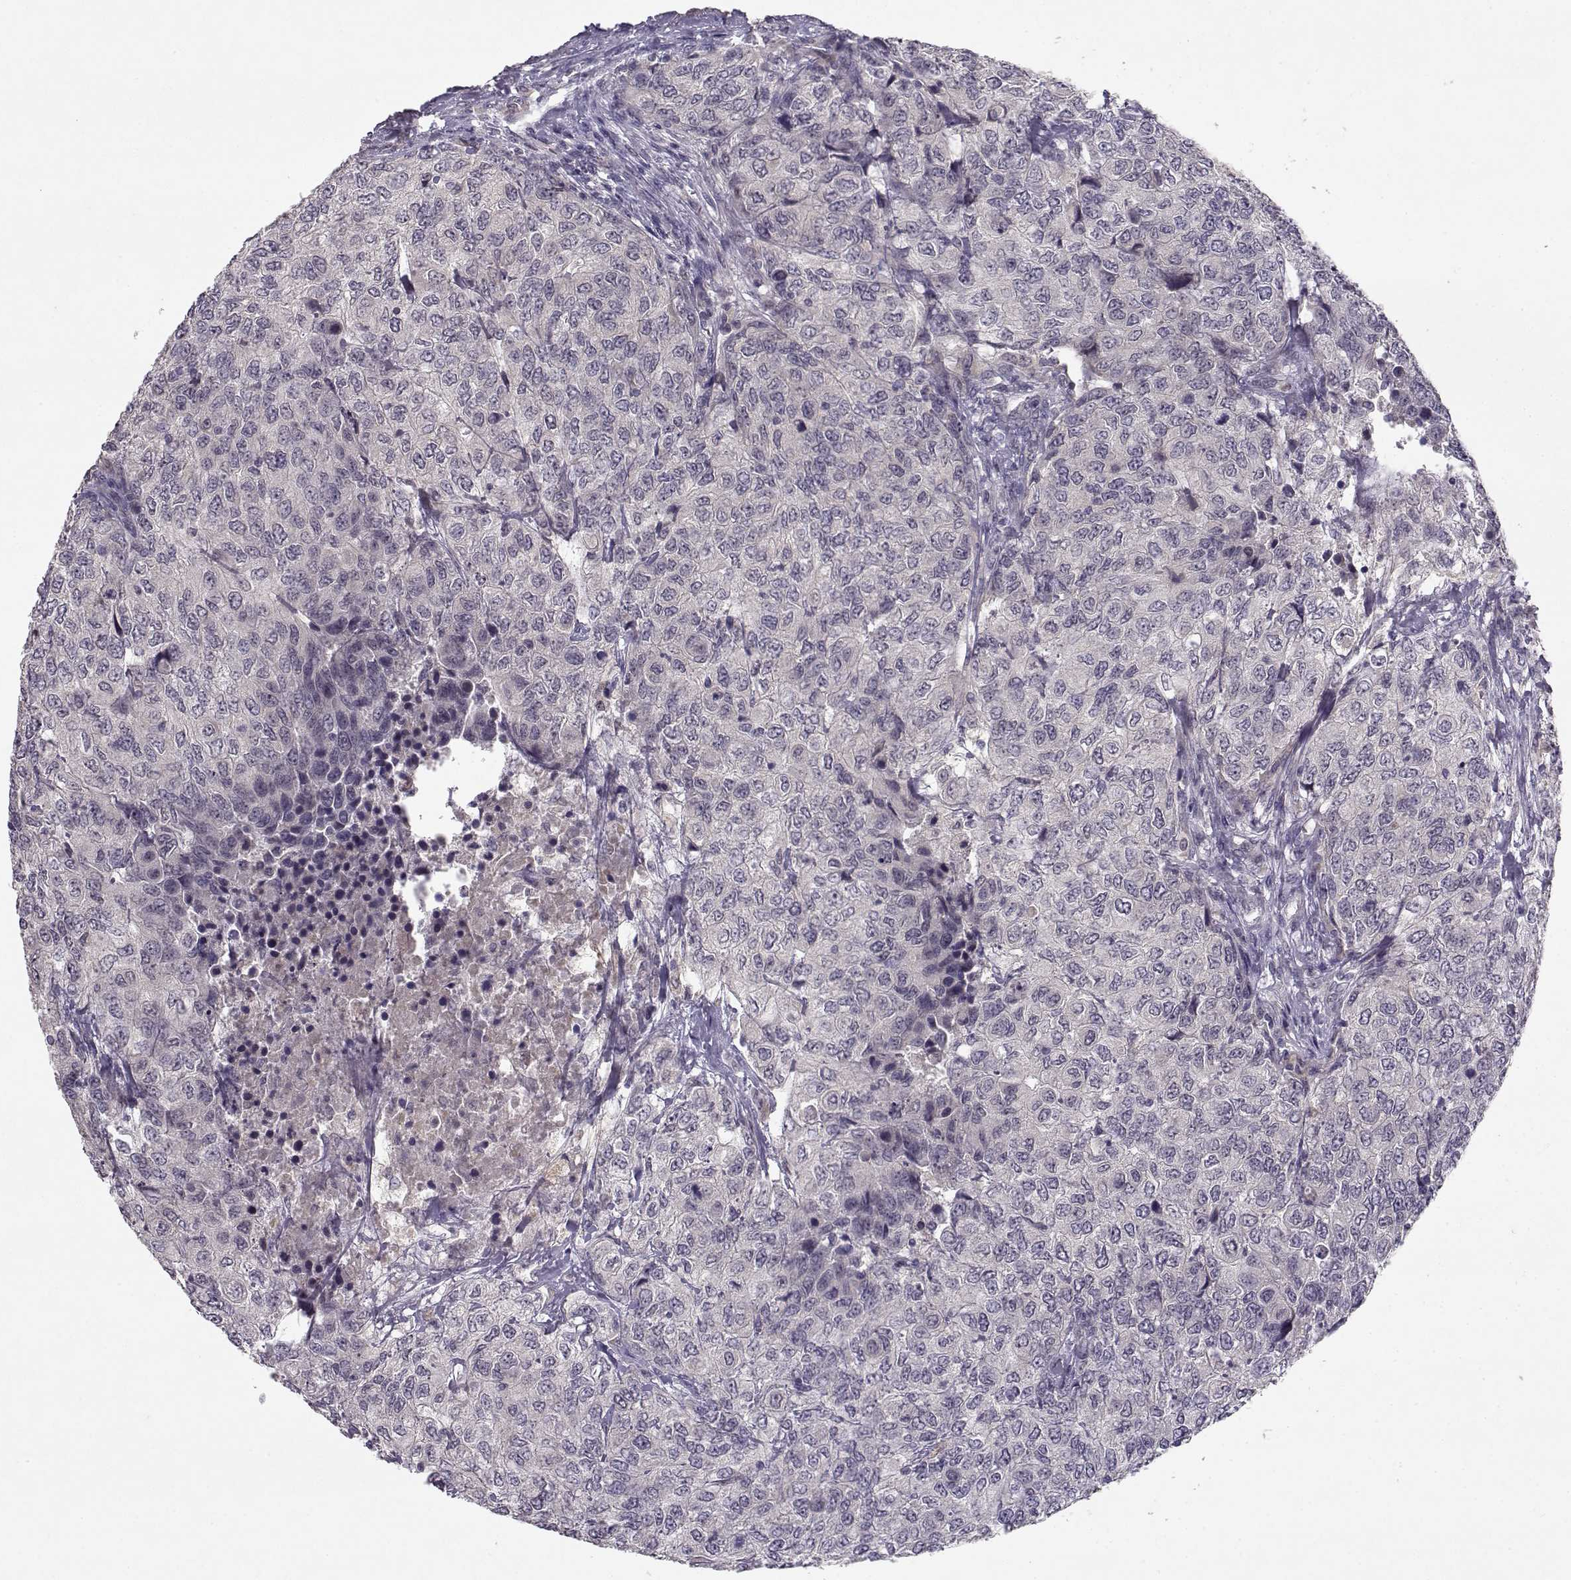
{"staining": {"intensity": "negative", "quantity": "none", "location": "none"}, "tissue": "urothelial cancer", "cell_type": "Tumor cells", "image_type": "cancer", "snomed": [{"axis": "morphology", "description": "Urothelial carcinoma, High grade"}, {"axis": "topography", "description": "Urinary bladder"}], "caption": "High power microscopy histopathology image of an IHC micrograph of urothelial cancer, revealing no significant expression in tumor cells.", "gene": "BMX", "patient": {"sex": "female", "age": 78}}